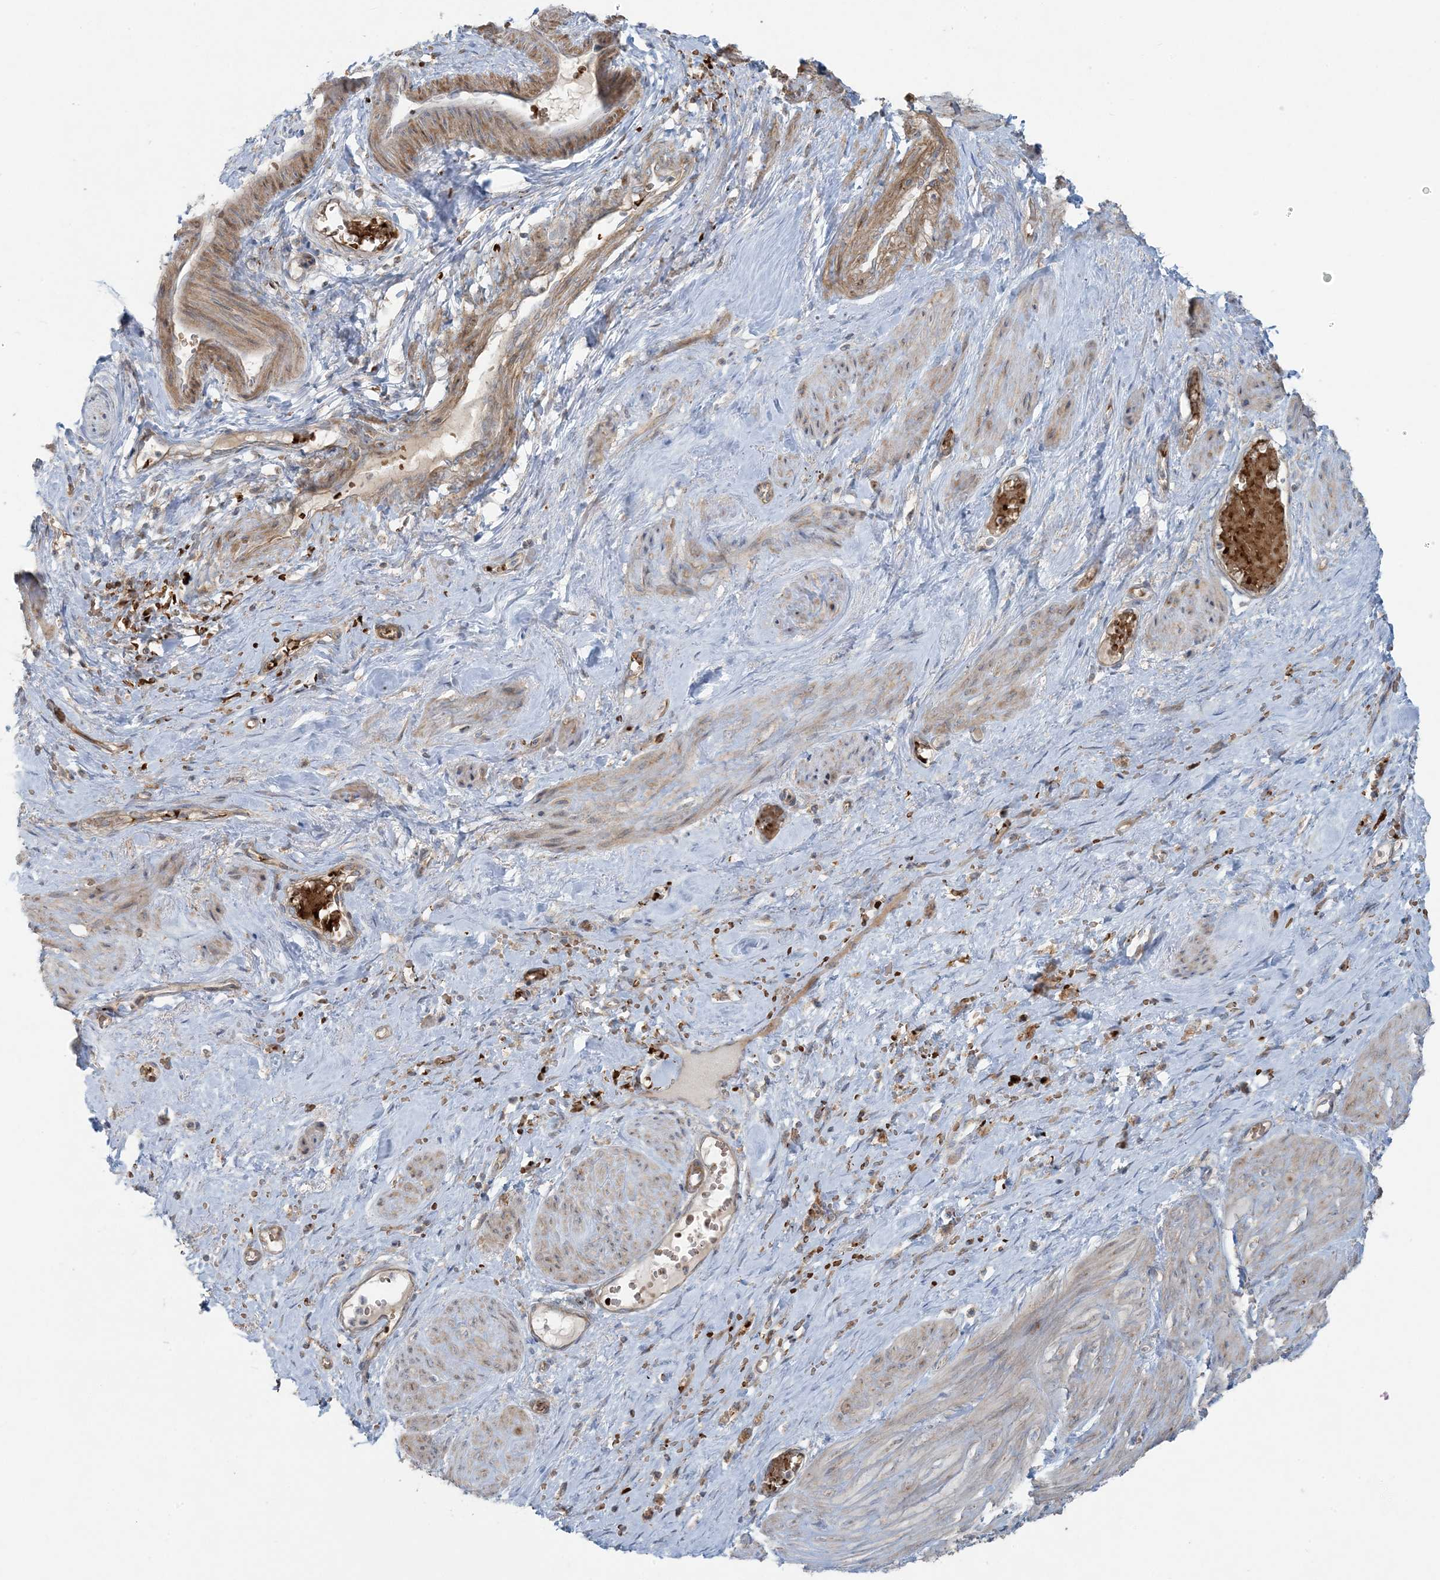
{"staining": {"intensity": "moderate", "quantity": ">75%", "location": "cytoplasmic/membranous"}, "tissue": "smooth muscle", "cell_type": "Smooth muscle cells", "image_type": "normal", "snomed": [{"axis": "morphology", "description": "Normal tissue, NOS"}, {"axis": "topography", "description": "Endometrium"}], "caption": "Immunohistochemical staining of normal smooth muscle exhibits medium levels of moderate cytoplasmic/membranous positivity in about >75% of smooth muscle cells. (DAB IHC, brown staining for protein, blue staining for nuclei).", "gene": "PIK3R4", "patient": {"sex": "female", "age": 33}}